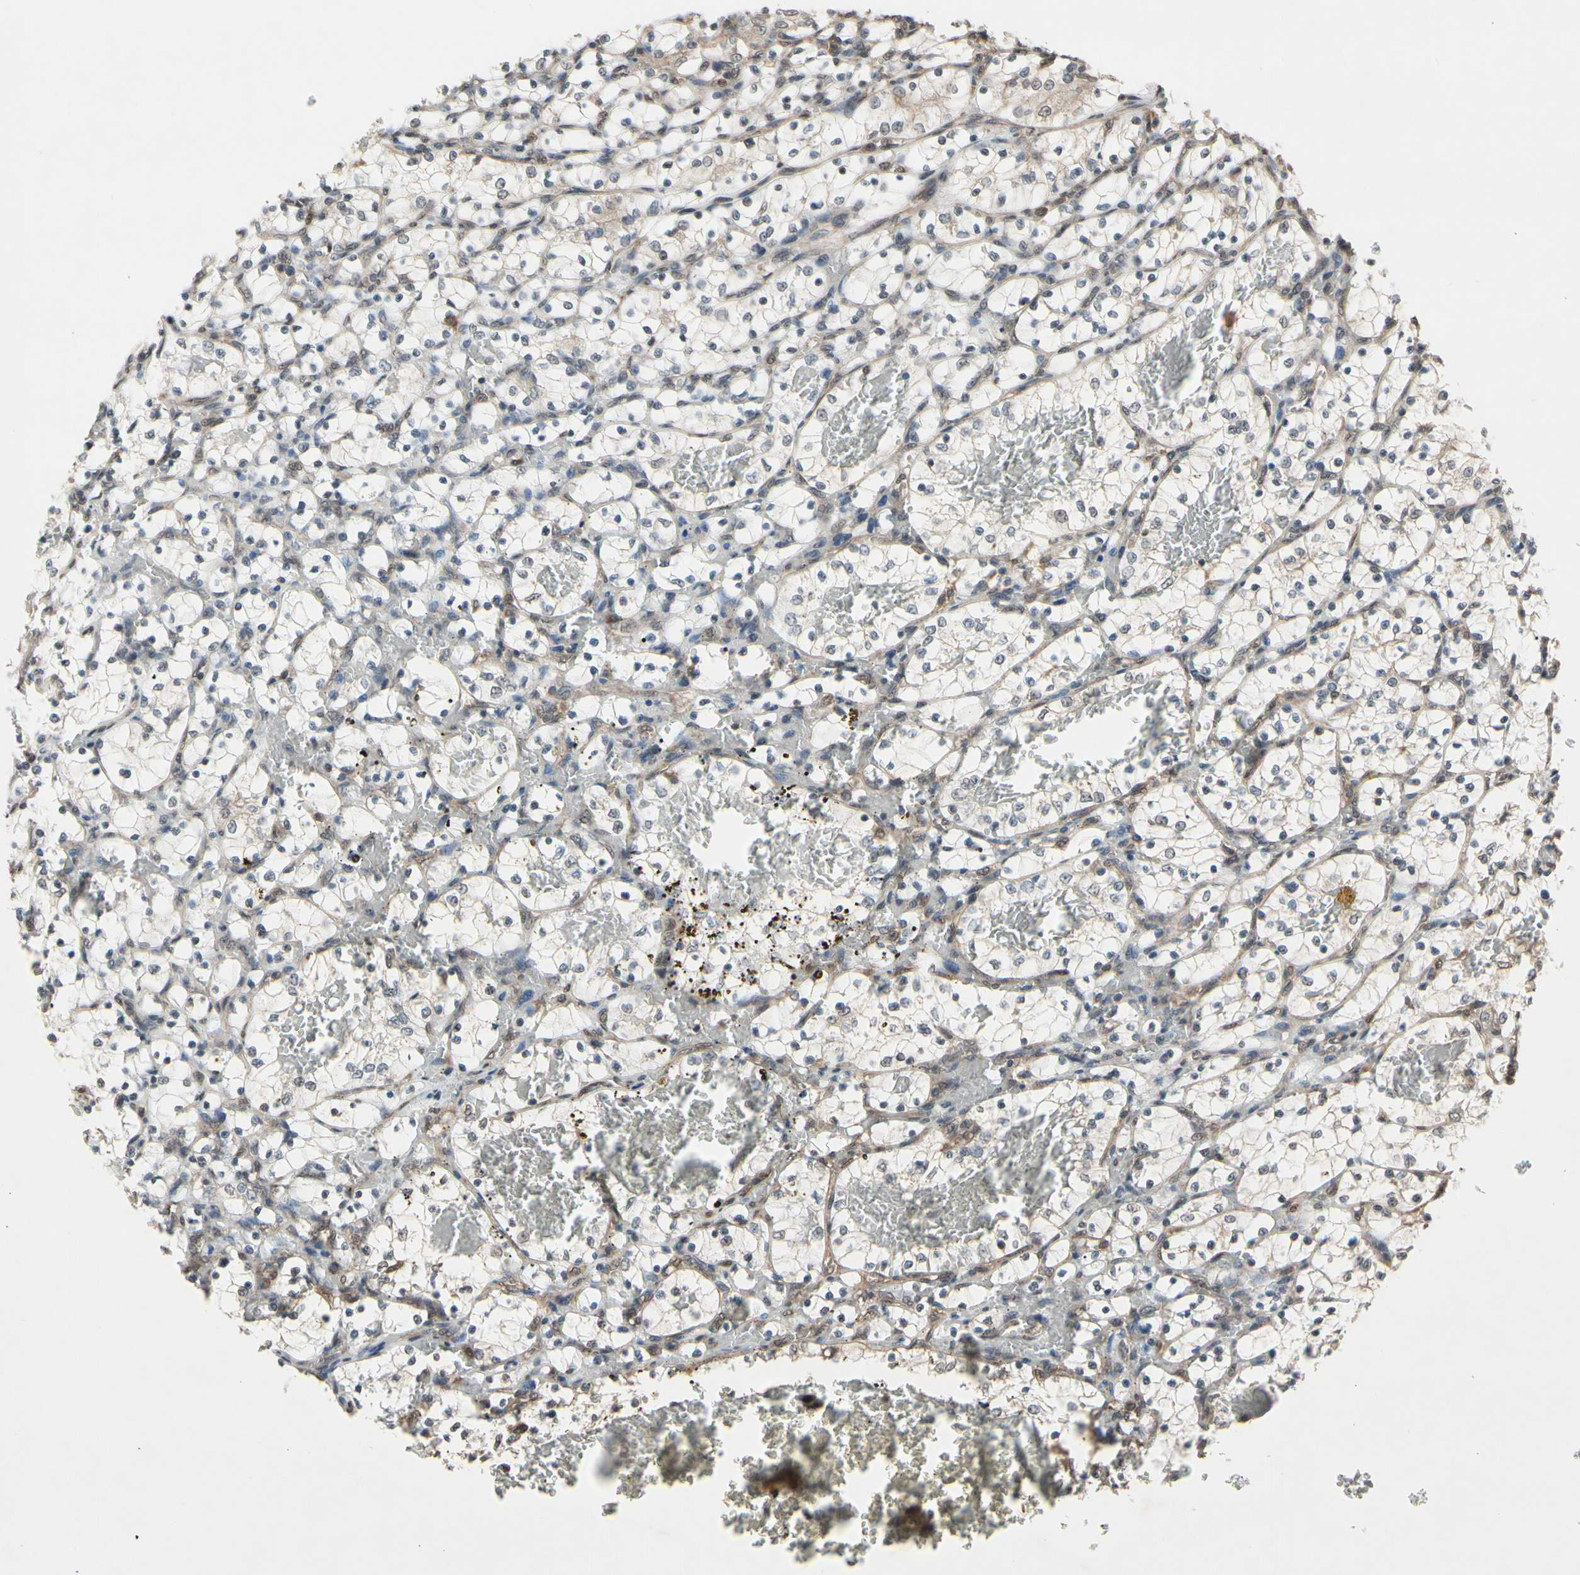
{"staining": {"intensity": "weak", "quantity": "<25%", "location": "cytoplasmic/membranous"}, "tissue": "renal cancer", "cell_type": "Tumor cells", "image_type": "cancer", "snomed": [{"axis": "morphology", "description": "Adenocarcinoma, NOS"}, {"axis": "topography", "description": "Kidney"}], "caption": "Tumor cells are negative for brown protein staining in renal adenocarcinoma. The staining was performed using DAB (3,3'-diaminobenzidine) to visualize the protein expression in brown, while the nuclei were stained in blue with hematoxylin (Magnification: 20x).", "gene": "PNPLA7", "patient": {"sex": "female", "age": 69}}